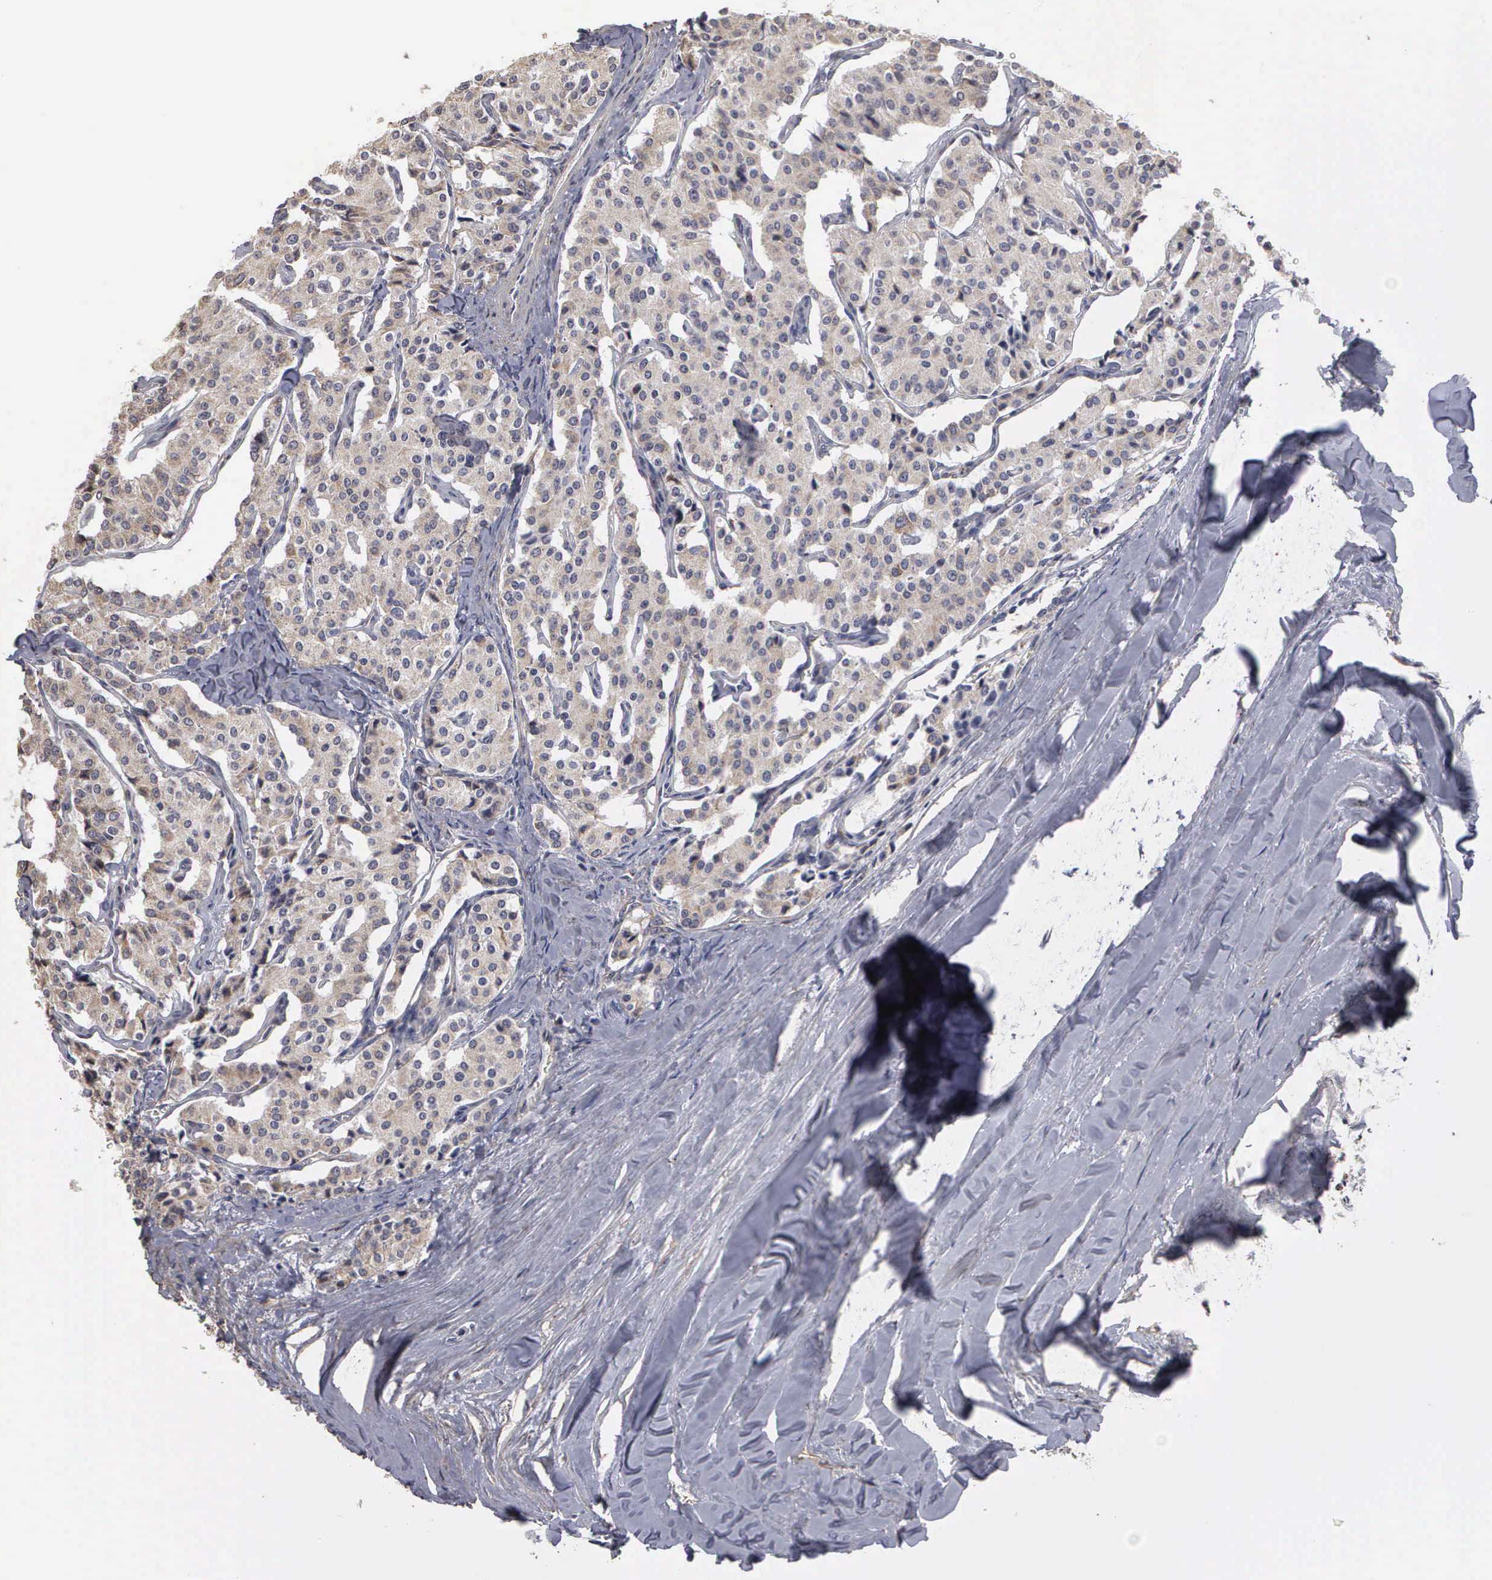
{"staining": {"intensity": "weak", "quantity": "25%-75%", "location": "cytoplasmic/membranous"}, "tissue": "carcinoid", "cell_type": "Tumor cells", "image_type": "cancer", "snomed": [{"axis": "morphology", "description": "Carcinoid, malignant, NOS"}, {"axis": "topography", "description": "Bronchus"}], "caption": "About 25%-75% of tumor cells in human carcinoid (malignant) show weak cytoplasmic/membranous protein positivity as visualized by brown immunohistochemical staining.", "gene": "NGDN", "patient": {"sex": "male", "age": 55}}